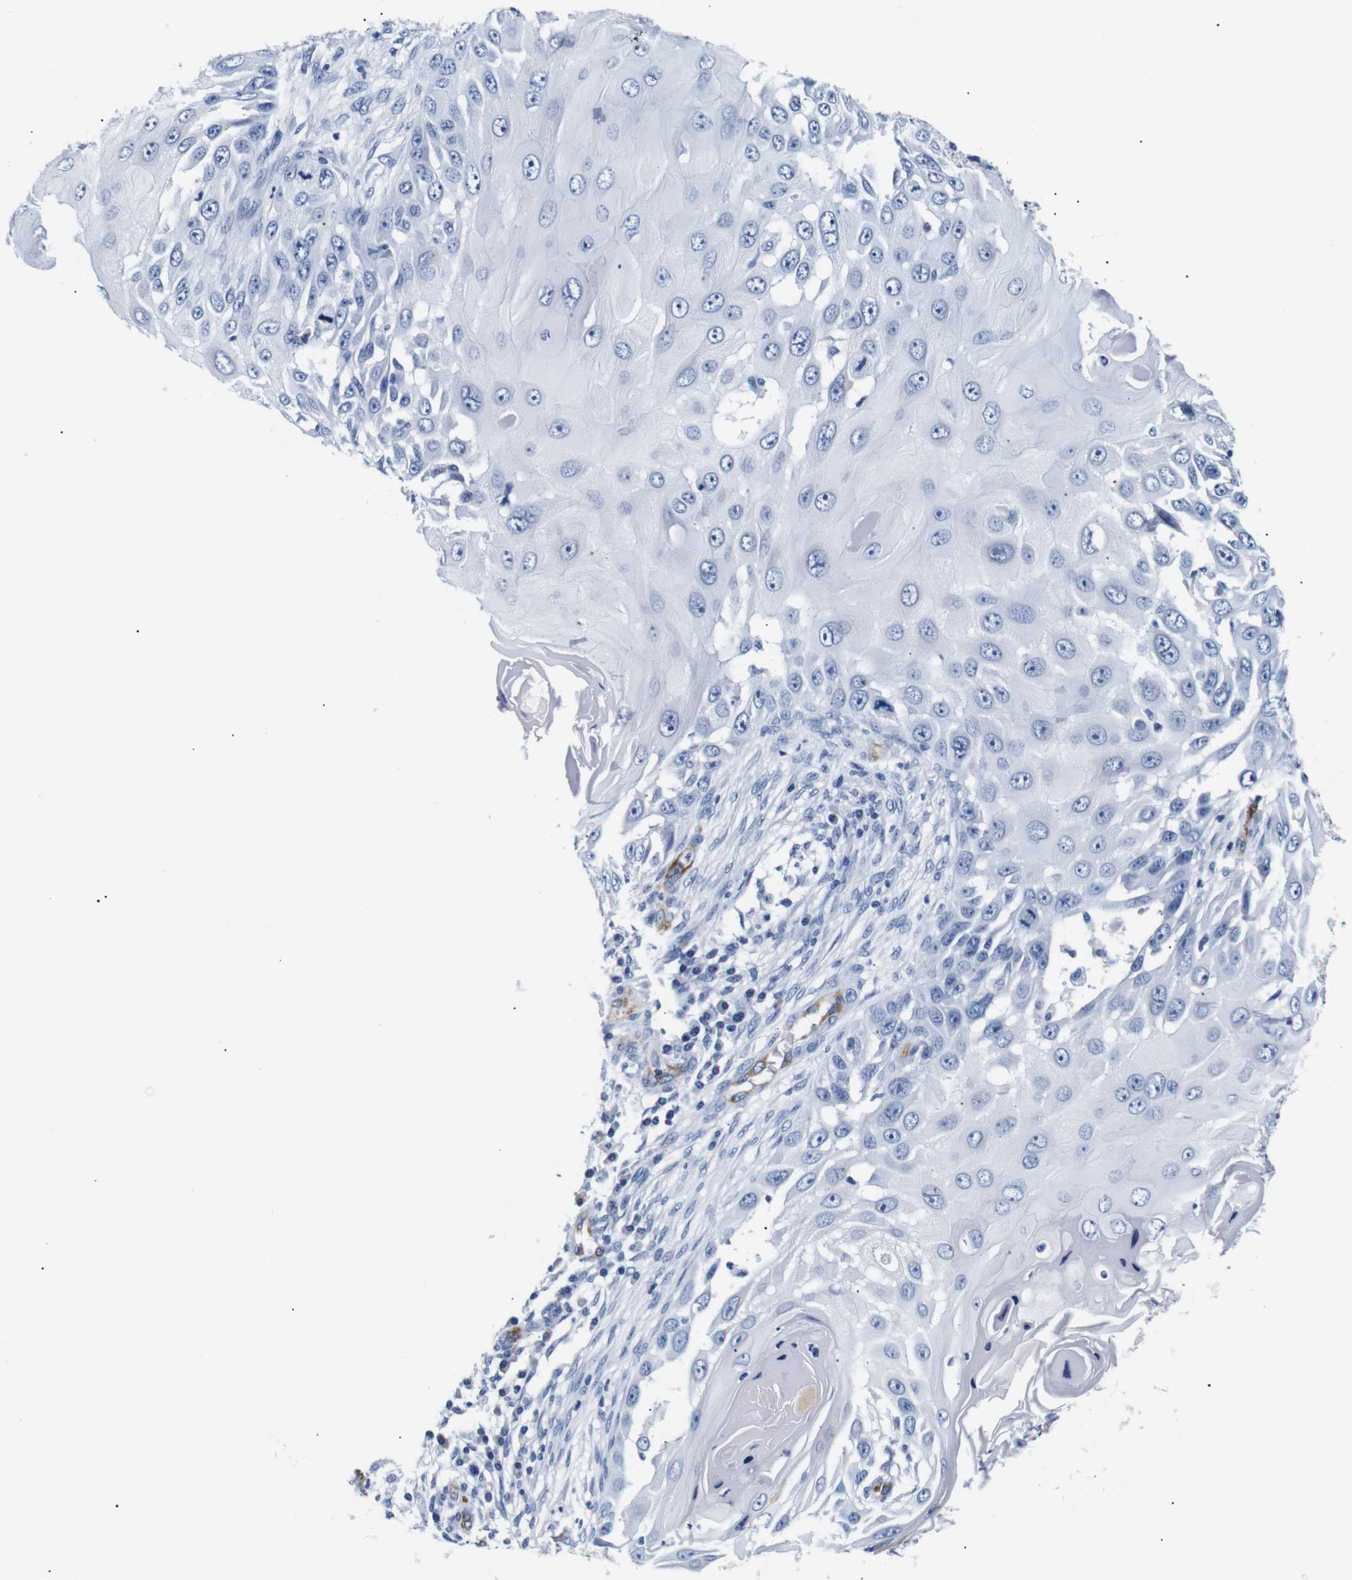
{"staining": {"intensity": "negative", "quantity": "none", "location": "none"}, "tissue": "skin cancer", "cell_type": "Tumor cells", "image_type": "cancer", "snomed": [{"axis": "morphology", "description": "Squamous cell carcinoma, NOS"}, {"axis": "topography", "description": "Skin"}], "caption": "Skin cancer (squamous cell carcinoma) stained for a protein using immunohistochemistry displays no positivity tumor cells.", "gene": "MUC4", "patient": {"sex": "female", "age": 44}}